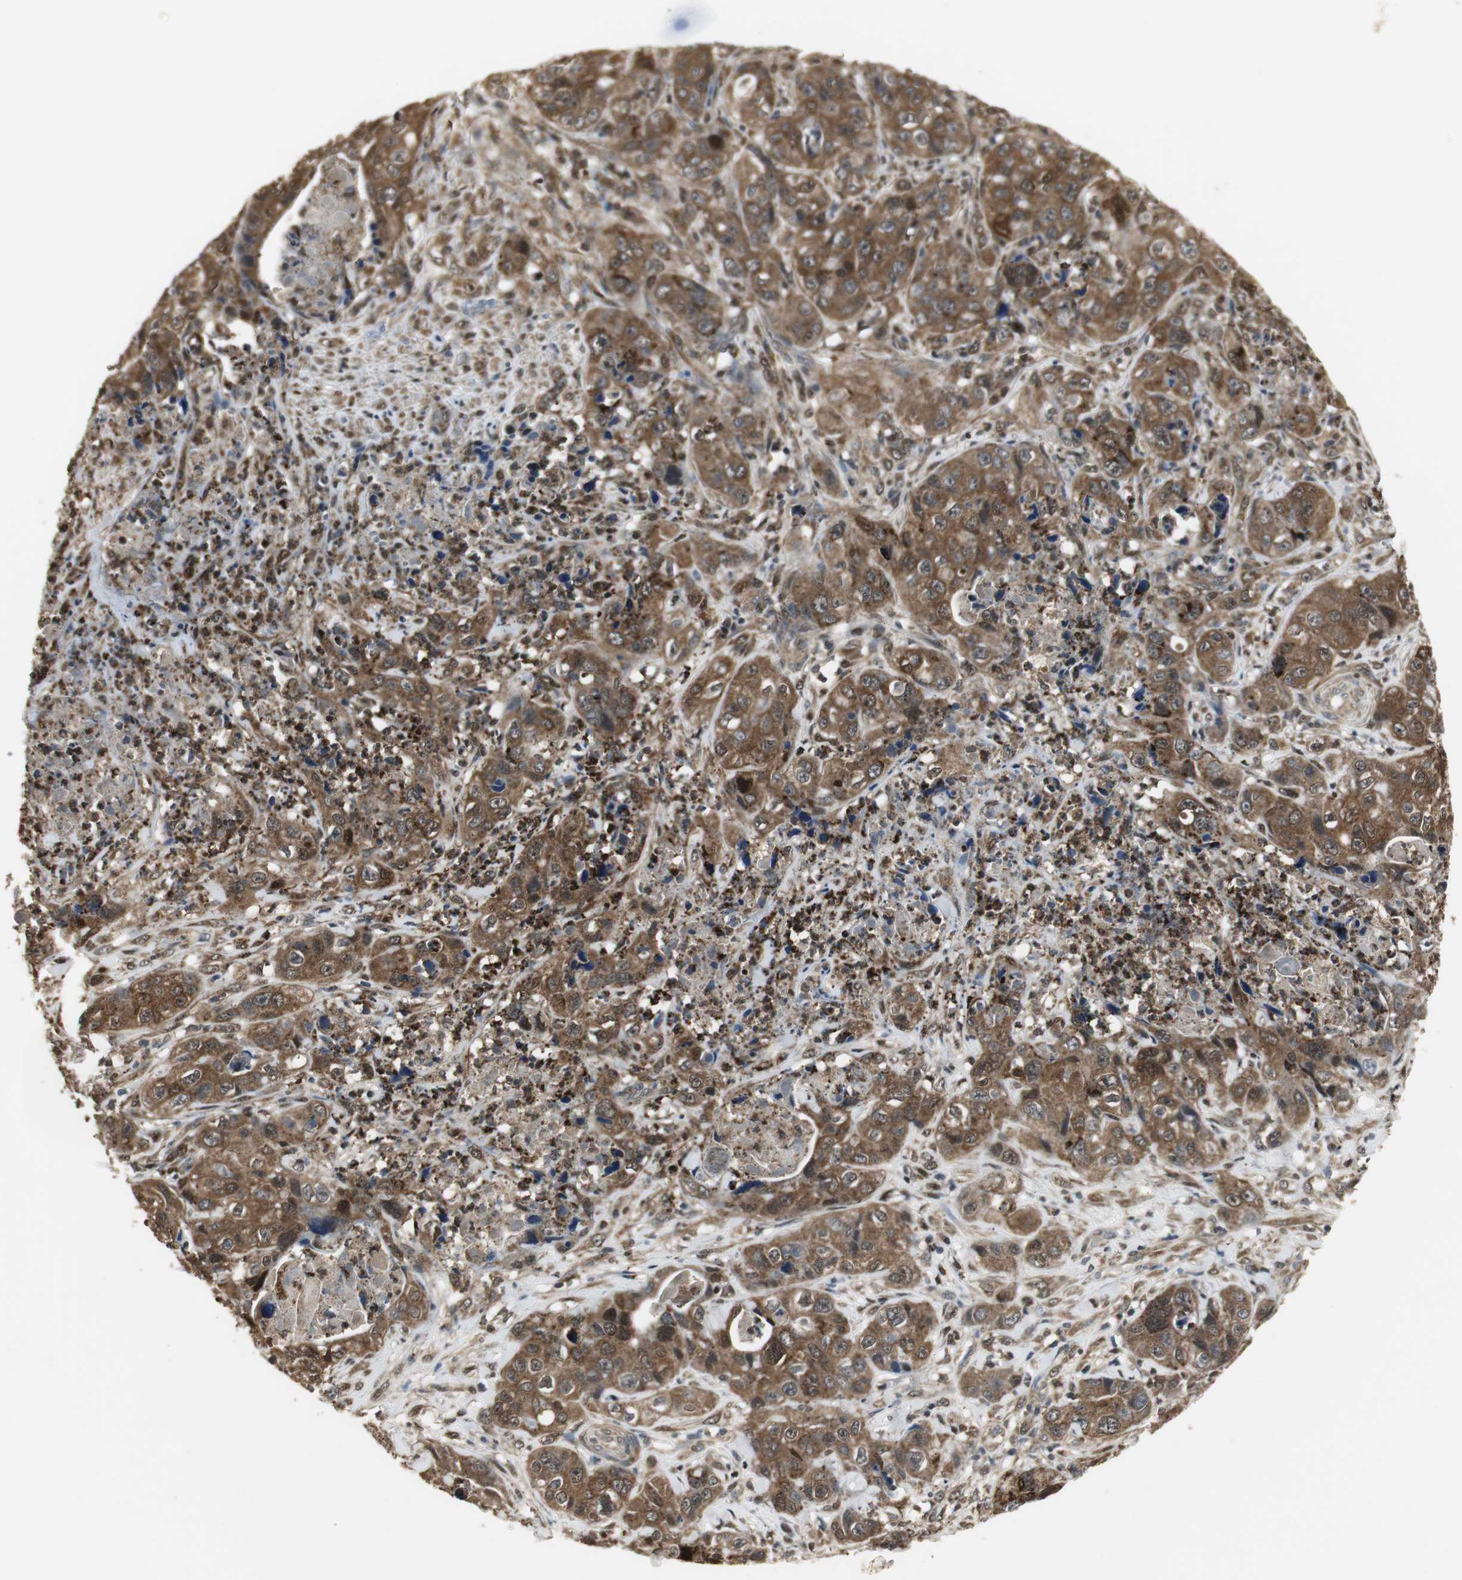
{"staining": {"intensity": "strong", "quantity": ">75%", "location": "cytoplasmic/membranous"}, "tissue": "liver cancer", "cell_type": "Tumor cells", "image_type": "cancer", "snomed": [{"axis": "morphology", "description": "Cholangiocarcinoma"}, {"axis": "topography", "description": "Liver"}], "caption": "Immunohistochemical staining of liver cancer (cholangiocarcinoma) shows strong cytoplasmic/membranous protein staining in about >75% of tumor cells. (DAB (3,3'-diaminobenzidine) IHC with brightfield microscopy, high magnification).", "gene": "PLIN3", "patient": {"sex": "female", "age": 61}}